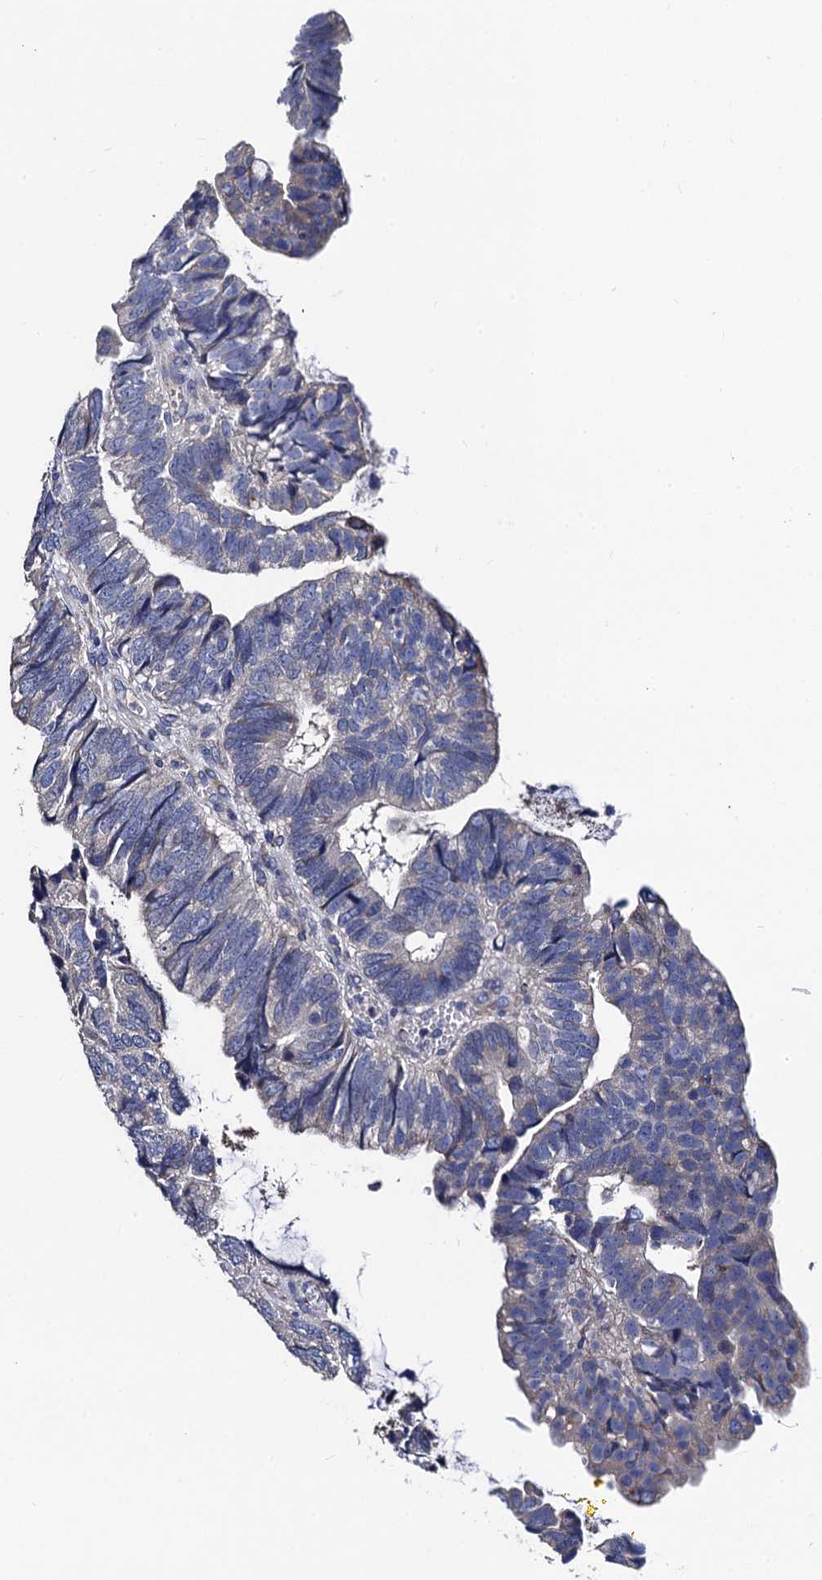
{"staining": {"intensity": "negative", "quantity": "none", "location": "none"}, "tissue": "colorectal cancer", "cell_type": "Tumor cells", "image_type": "cancer", "snomed": [{"axis": "morphology", "description": "Adenocarcinoma, NOS"}, {"axis": "topography", "description": "Colon"}], "caption": "There is no significant staining in tumor cells of colorectal cancer. The staining was performed using DAB to visualize the protein expression in brown, while the nuclei were stained in blue with hematoxylin (Magnification: 20x).", "gene": "FREM3", "patient": {"sex": "female", "age": 67}}